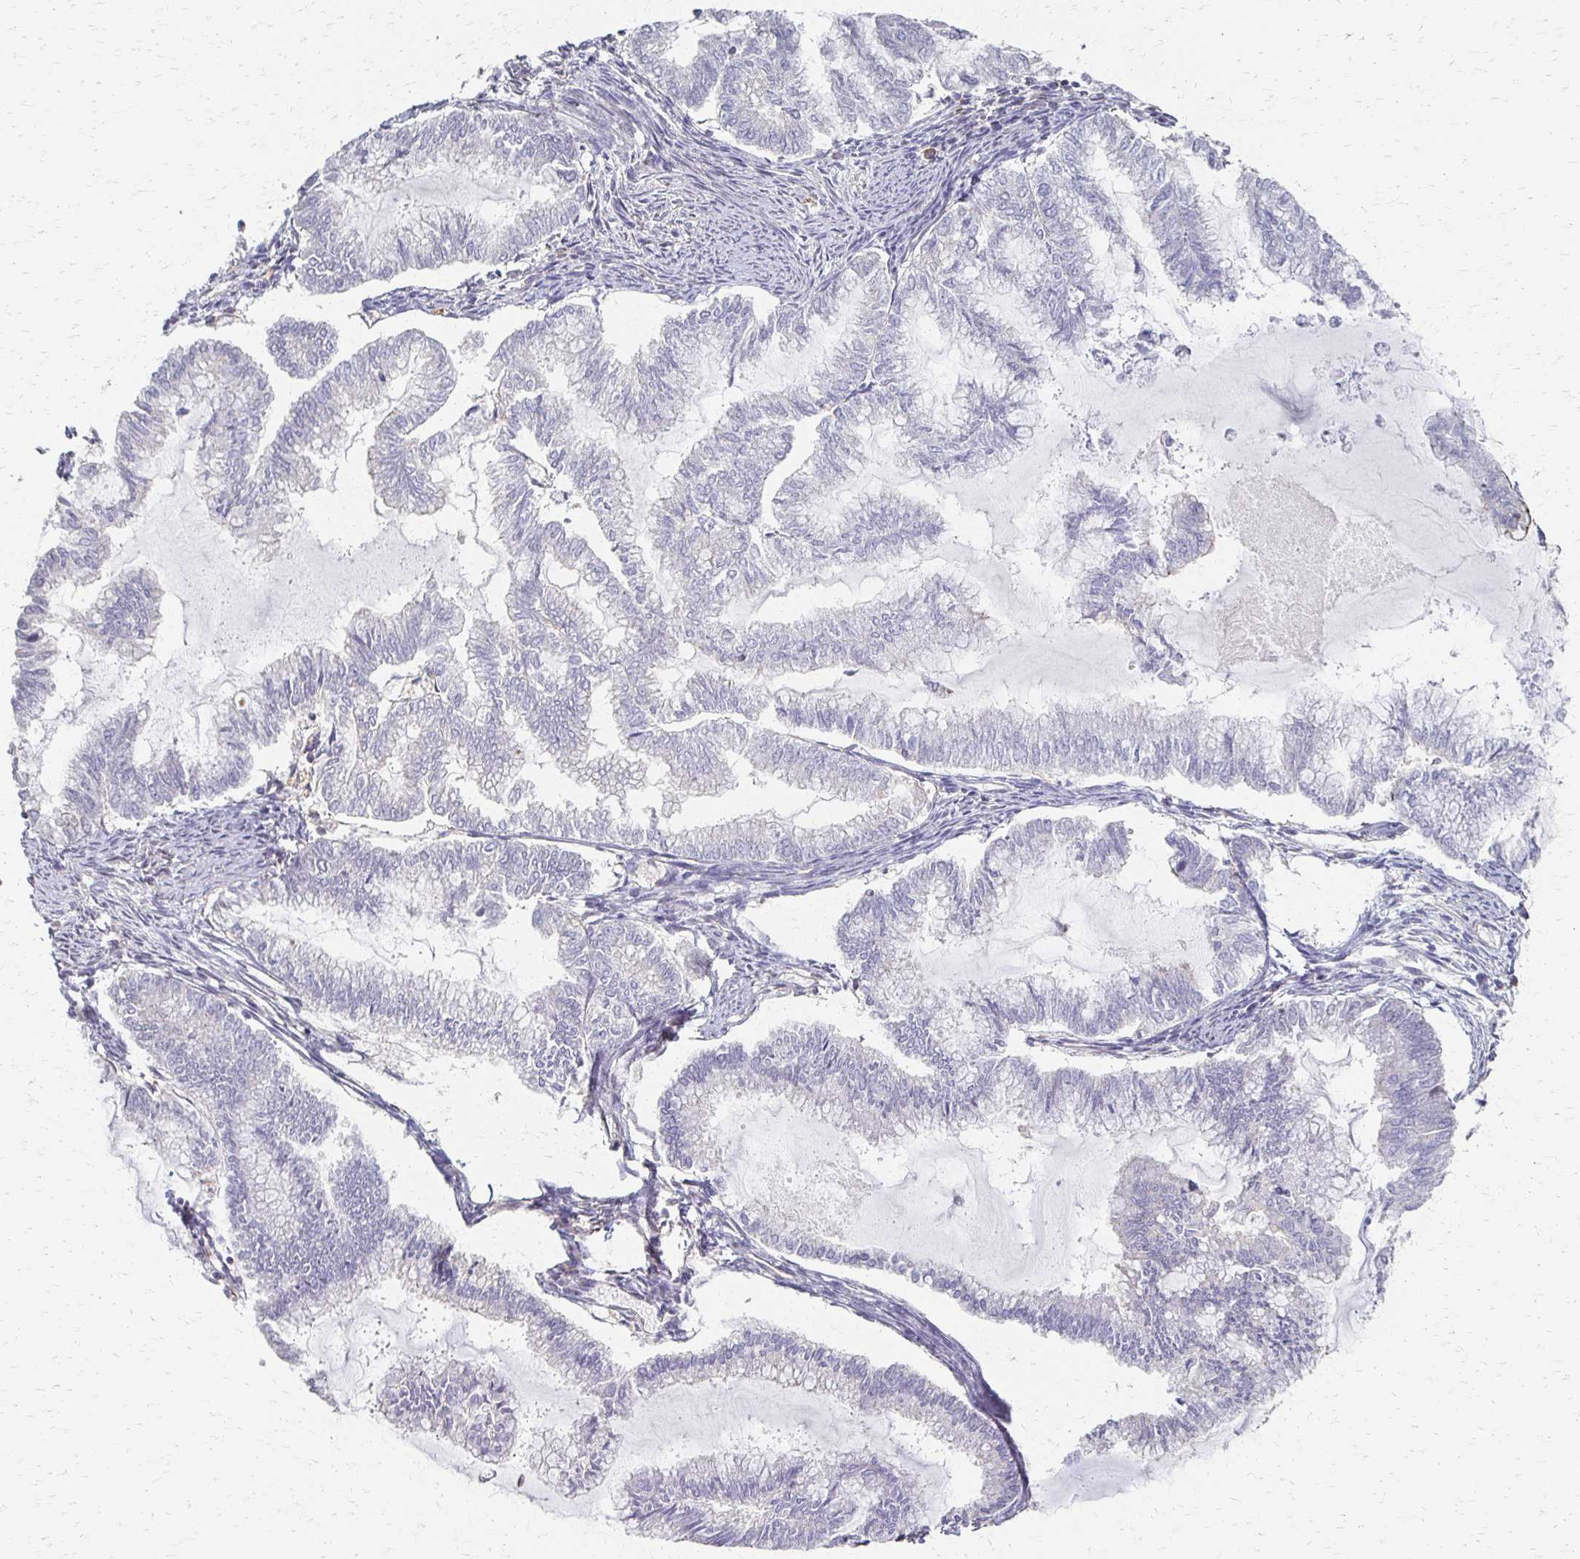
{"staining": {"intensity": "negative", "quantity": "none", "location": "none"}, "tissue": "endometrial cancer", "cell_type": "Tumor cells", "image_type": "cancer", "snomed": [{"axis": "morphology", "description": "Adenocarcinoma, NOS"}, {"axis": "topography", "description": "Endometrium"}], "caption": "Protein analysis of endometrial cancer displays no significant positivity in tumor cells.", "gene": "C1QTNF7", "patient": {"sex": "female", "age": 79}}